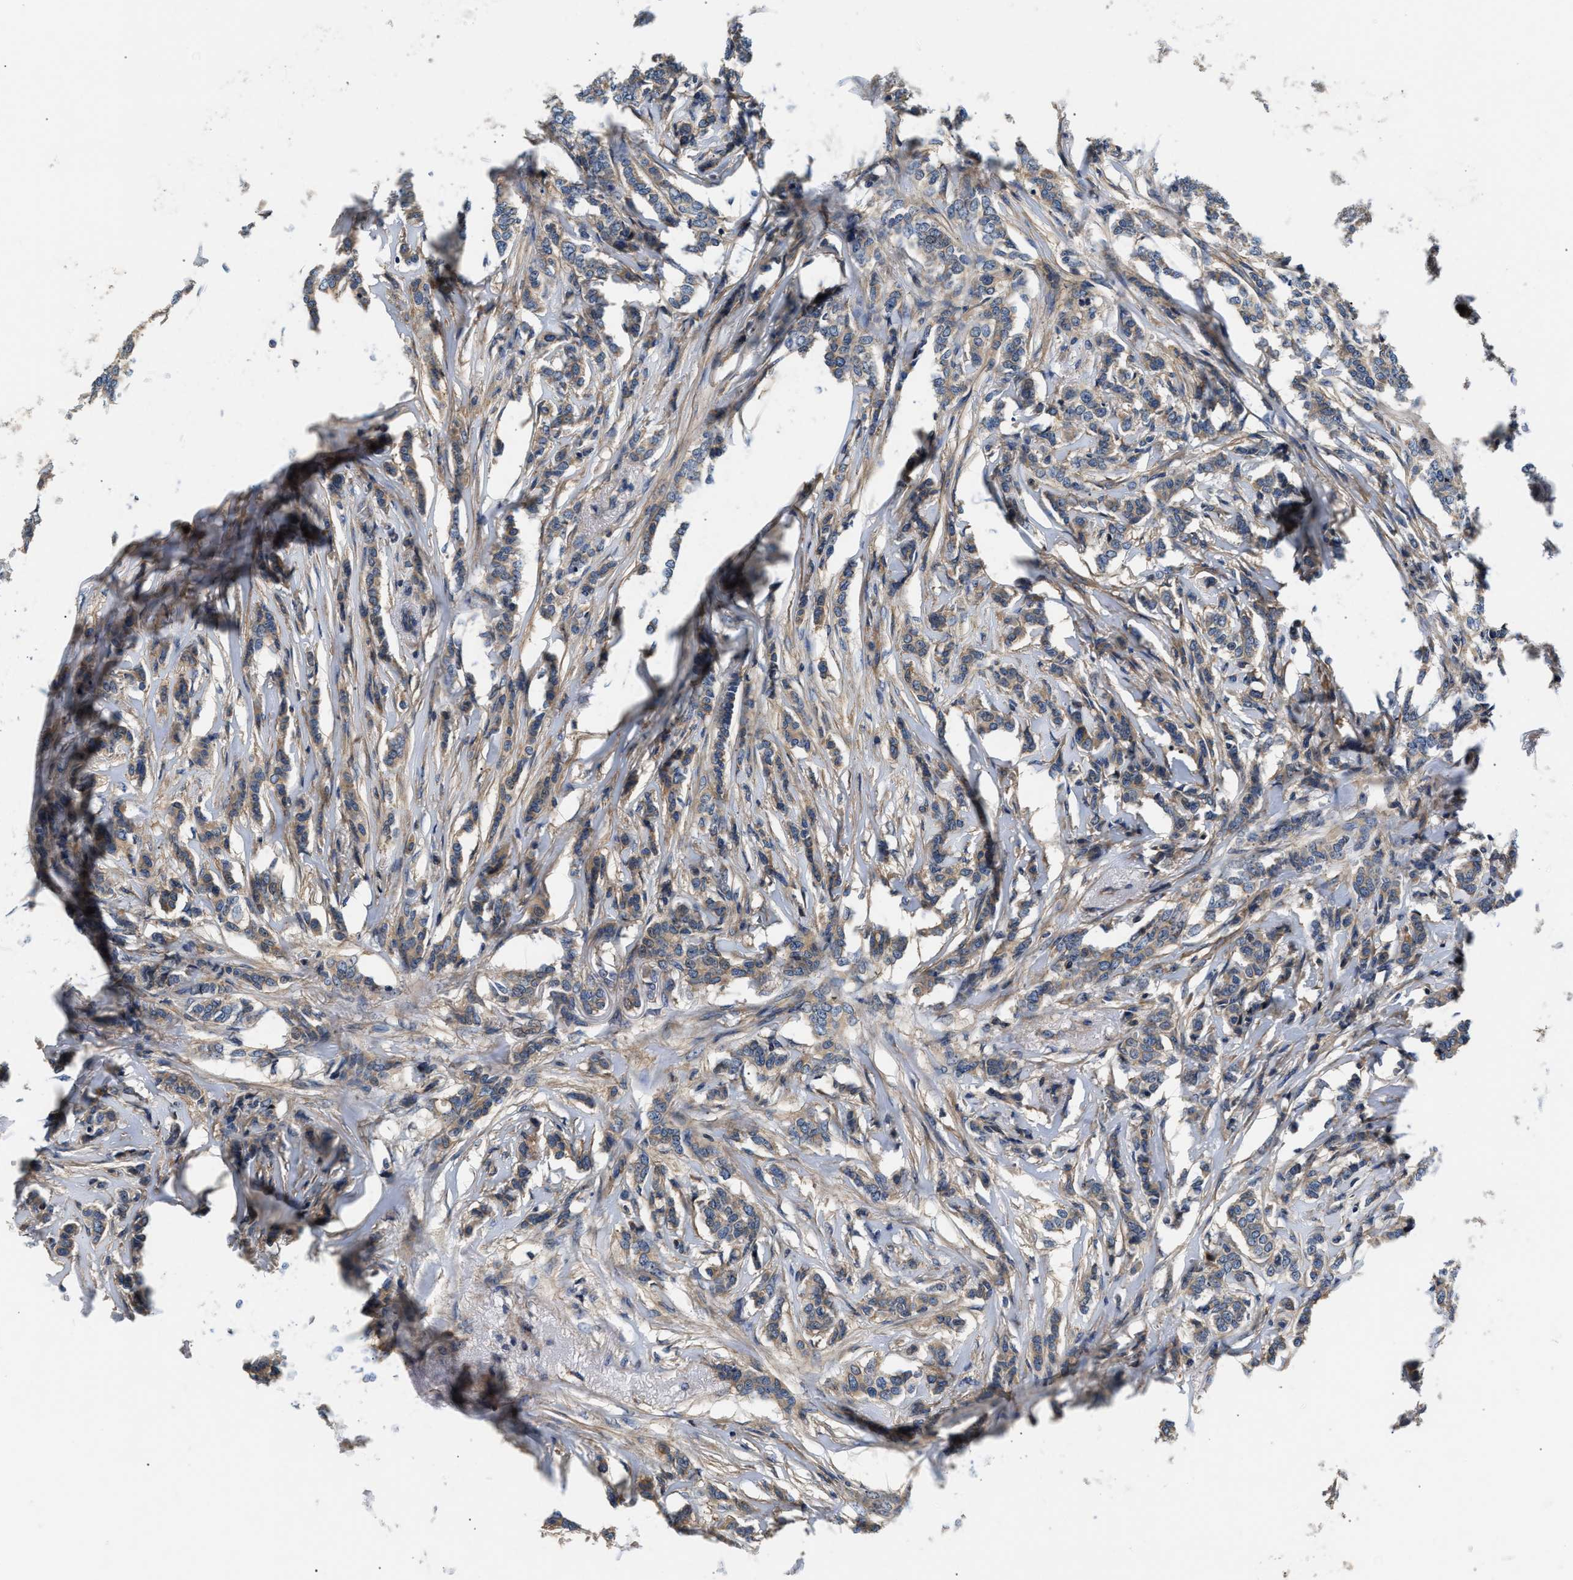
{"staining": {"intensity": "weak", "quantity": ">75%", "location": "cytoplasmic/membranous"}, "tissue": "breast cancer", "cell_type": "Tumor cells", "image_type": "cancer", "snomed": [{"axis": "morphology", "description": "Lobular carcinoma"}, {"axis": "topography", "description": "Skin"}, {"axis": "topography", "description": "Breast"}], "caption": "Immunohistochemistry (IHC) micrograph of breast cancer (lobular carcinoma) stained for a protein (brown), which demonstrates low levels of weak cytoplasmic/membranous expression in about >75% of tumor cells.", "gene": "TEX2", "patient": {"sex": "female", "age": 46}}